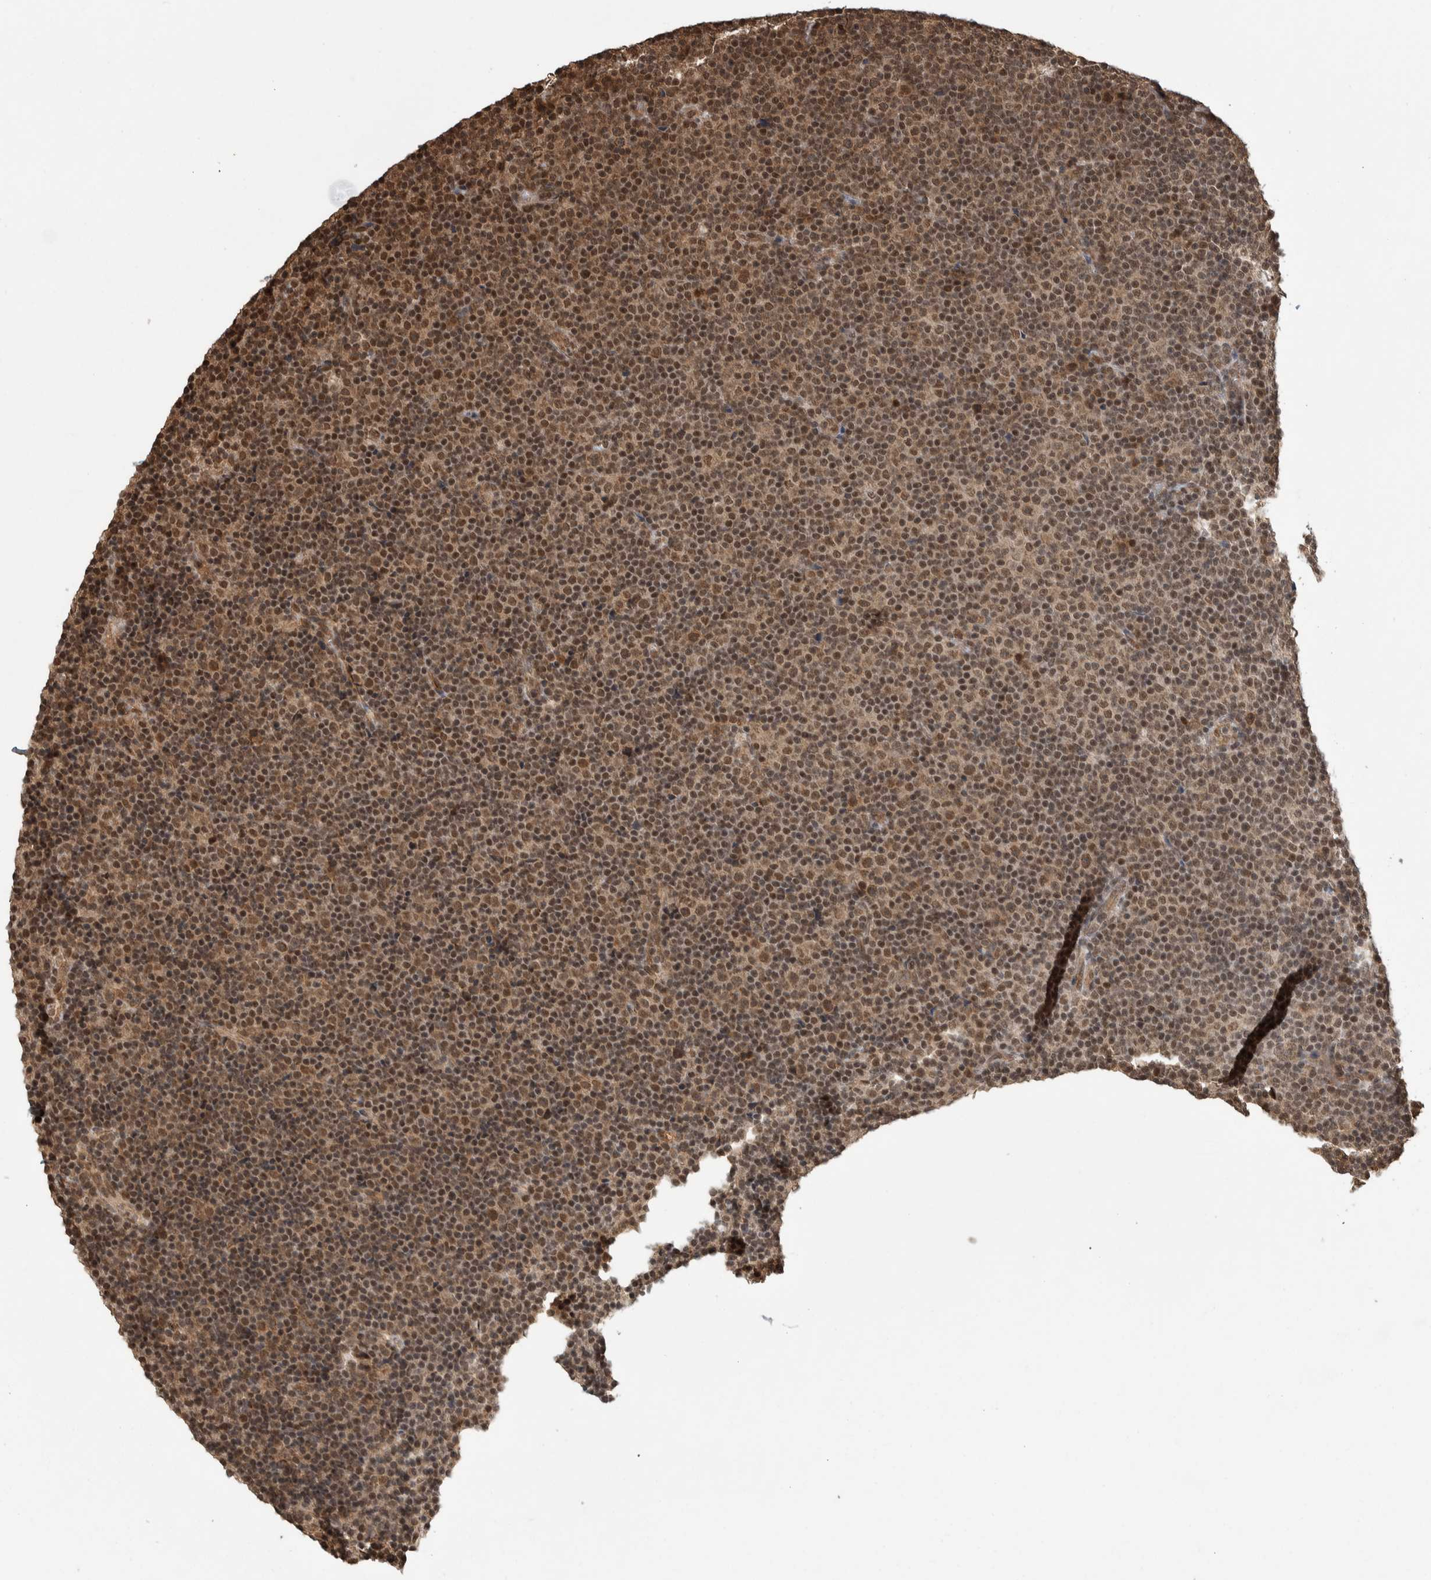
{"staining": {"intensity": "moderate", "quantity": ">75%", "location": "nuclear"}, "tissue": "lymphoma", "cell_type": "Tumor cells", "image_type": "cancer", "snomed": [{"axis": "morphology", "description": "Malignant lymphoma, non-Hodgkin's type, Low grade"}, {"axis": "topography", "description": "Lymph node"}], "caption": "Lymphoma stained for a protein (brown) shows moderate nuclear positive staining in about >75% of tumor cells.", "gene": "ZNF592", "patient": {"sex": "female", "age": 67}}